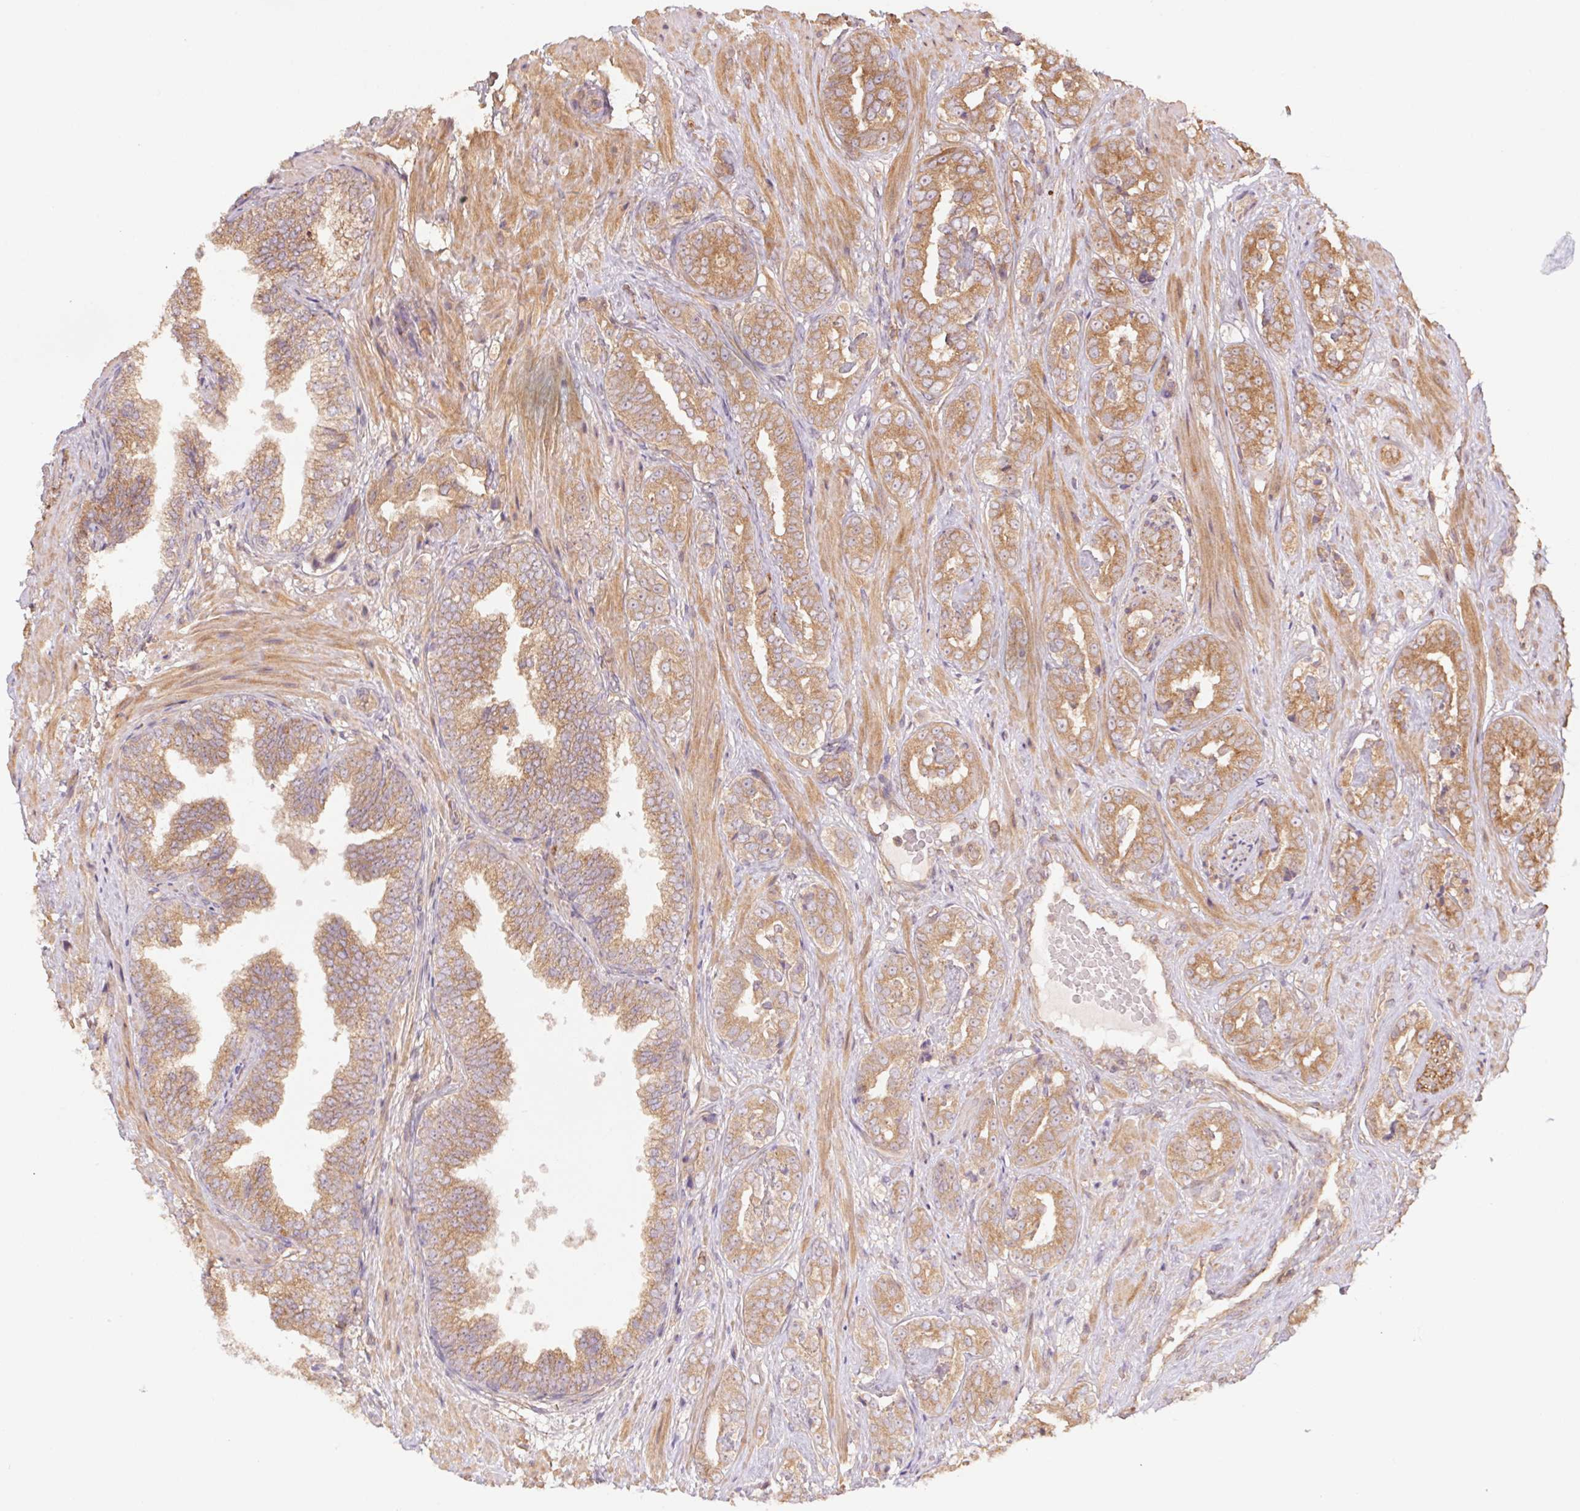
{"staining": {"intensity": "moderate", "quantity": "25%-75%", "location": "cytoplasmic/membranous"}, "tissue": "prostate cancer", "cell_type": "Tumor cells", "image_type": "cancer", "snomed": [{"axis": "morphology", "description": "Adenocarcinoma, High grade"}, {"axis": "topography", "description": "Prostate"}], "caption": "Immunohistochemistry (IHC) of human prostate cancer exhibits medium levels of moderate cytoplasmic/membranous staining in approximately 25%-75% of tumor cells. (Brightfield microscopy of DAB IHC at high magnification).", "gene": "TUBA3D", "patient": {"sex": "male", "age": 71}}